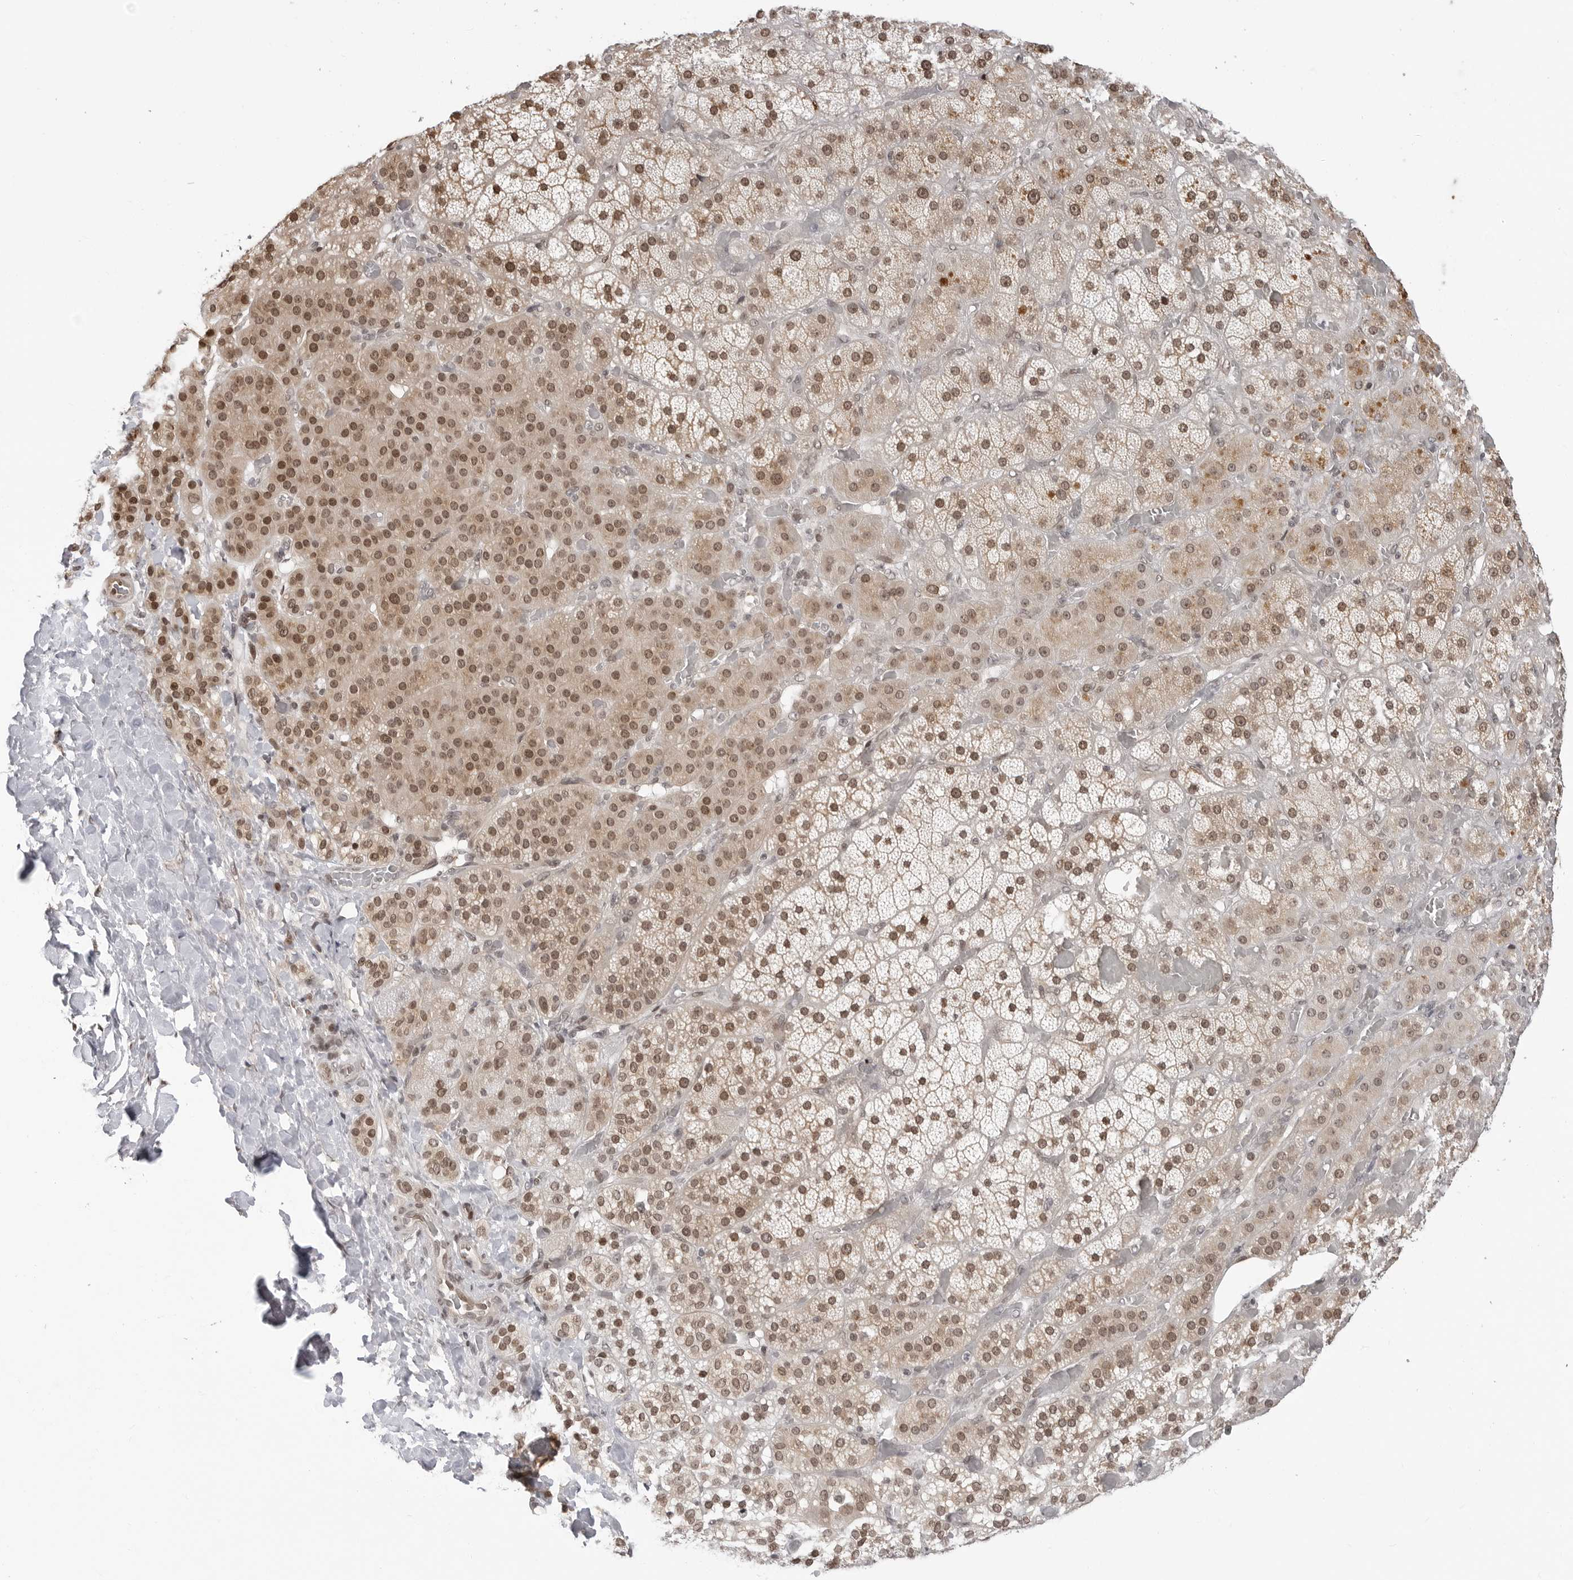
{"staining": {"intensity": "moderate", "quantity": ">75%", "location": "cytoplasmic/membranous,nuclear"}, "tissue": "adrenal gland", "cell_type": "Glandular cells", "image_type": "normal", "snomed": [{"axis": "morphology", "description": "Normal tissue, NOS"}, {"axis": "topography", "description": "Adrenal gland"}], "caption": "Moderate cytoplasmic/membranous,nuclear protein expression is identified in about >75% of glandular cells in adrenal gland. (DAB (3,3'-diaminobenzidine) IHC, brown staining for protein, blue staining for nuclei).", "gene": "C8orf33", "patient": {"sex": "male", "age": 57}}